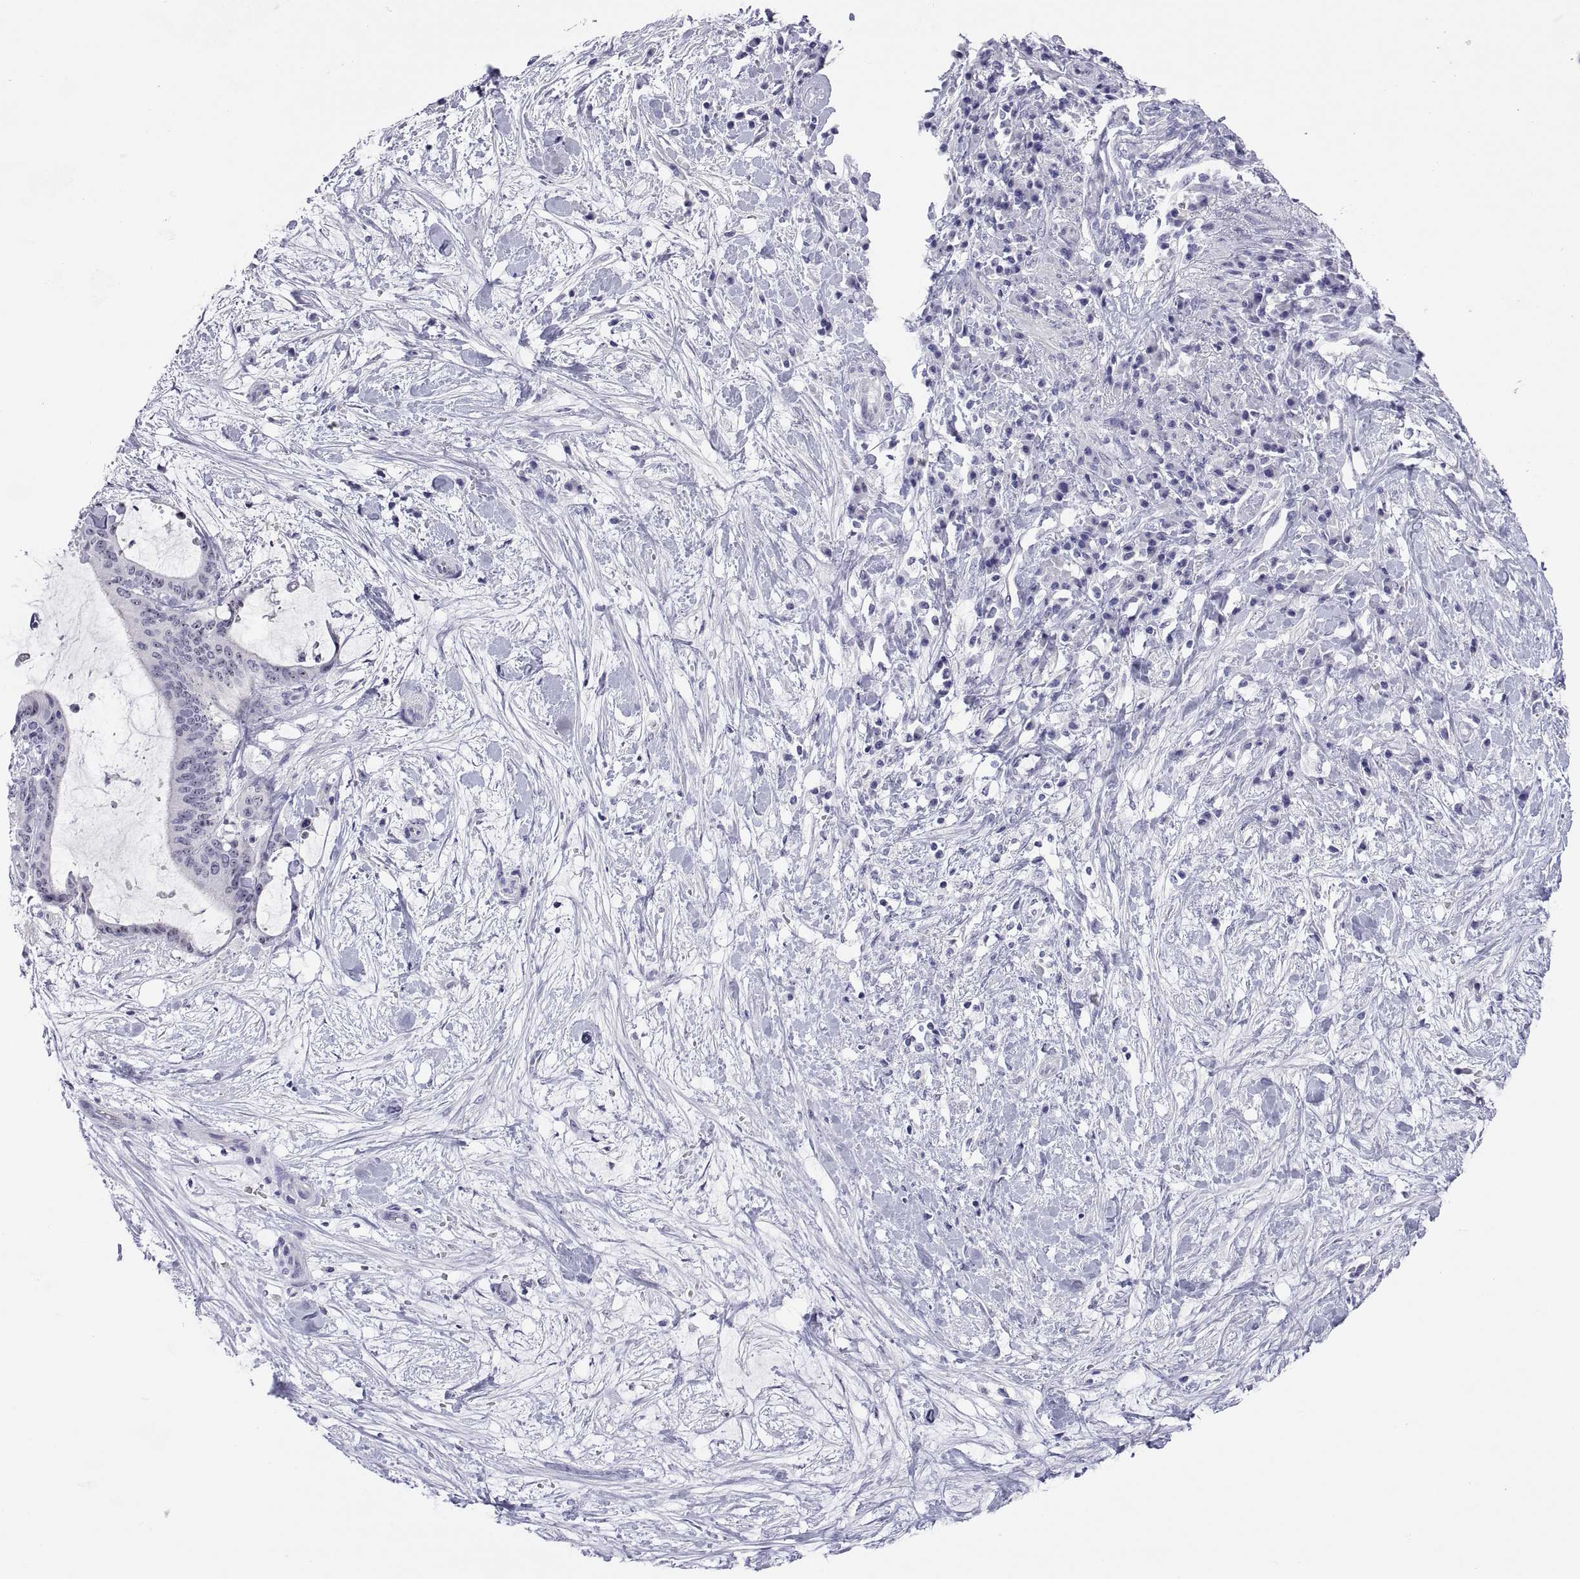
{"staining": {"intensity": "negative", "quantity": "none", "location": "none"}, "tissue": "liver cancer", "cell_type": "Tumor cells", "image_type": "cancer", "snomed": [{"axis": "morphology", "description": "Cholangiocarcinoma"}, {"axis": "topography", "description": "Liver"}], "caption": "Tumor cells are negative for protein expression in human cholangiocarcinoma (liver).", "gene": "VSX2", "patient": {"sex": "female", "age": 73}}